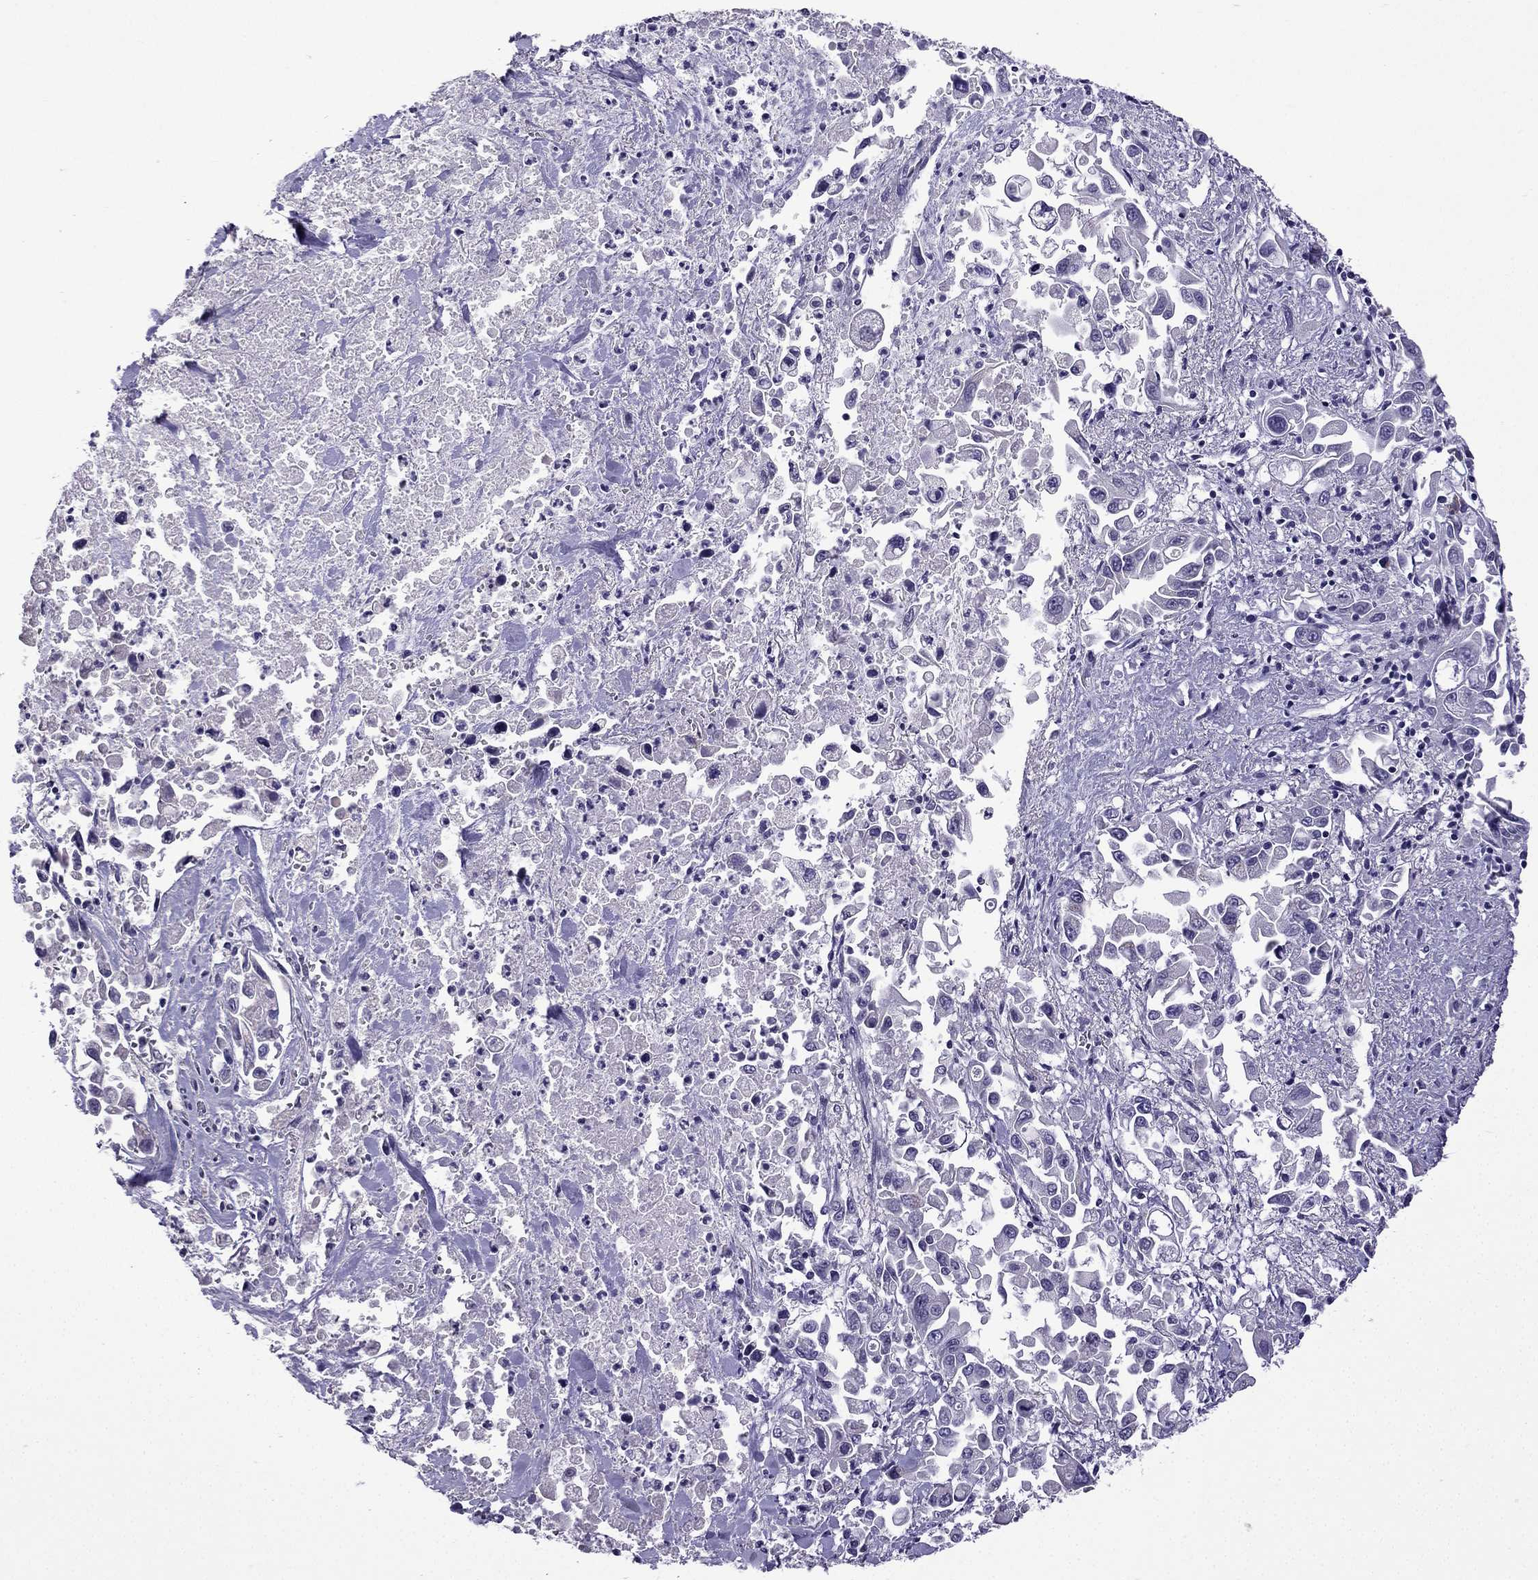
{"staining": {"intensity": "negative", "quantity": "none", "location": "none"}, "tissue": "pancreatic cancer", "cell_type": "Tumor cells", "image_type": "cancer", "snomed": [{"axis": "morphology", "description": "Adenocarcinoma, NOS"}, {"axis": "topography", "description": "Pancreas"}], "caption": "Tumor cells show no significant protein expression in adenocarcinoma (pancreatic).", "gene": "TTN", "patient": {"sex": "female", "age": 83}}